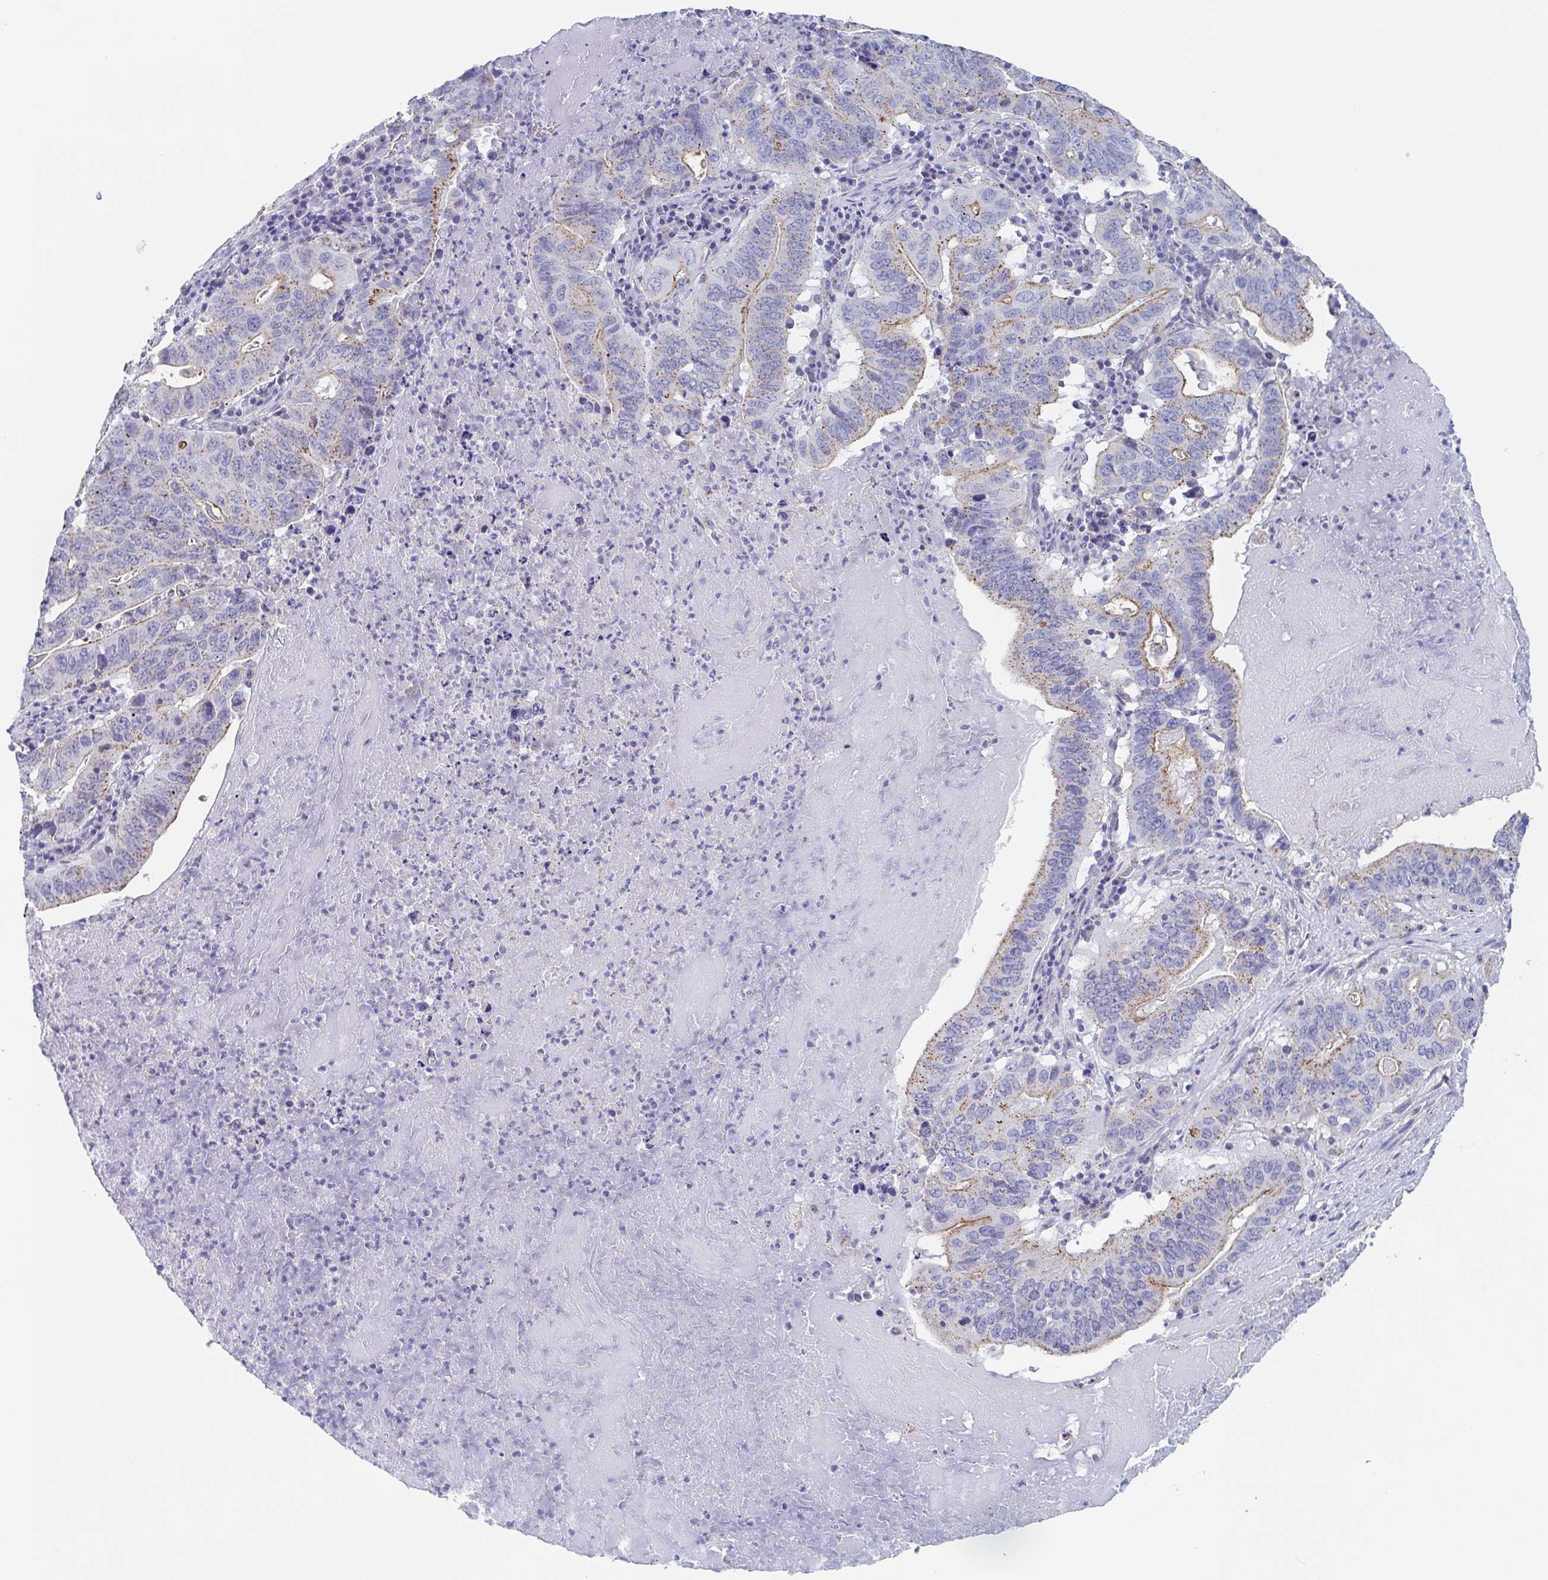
{"staining": {"intensity": "moderate", "quantity": ">75%", "location": "cytoplasmic/membranous"}, "tissue": "lung cancer", "cell_type": "Tumor cells", "image_type": "cancer", "snomed": [{"axis": "morphology", "description": "Adenocarcinoma, NOS"}, {"axis": "topography", "description": "Lung"}], "caption": "Human adenocarcinoma (lung) stained with a protein marker exhibits moderate staining in tumor cells.", "gene": "CHMP5", "patient": {"sex": "female", "age": 60}}